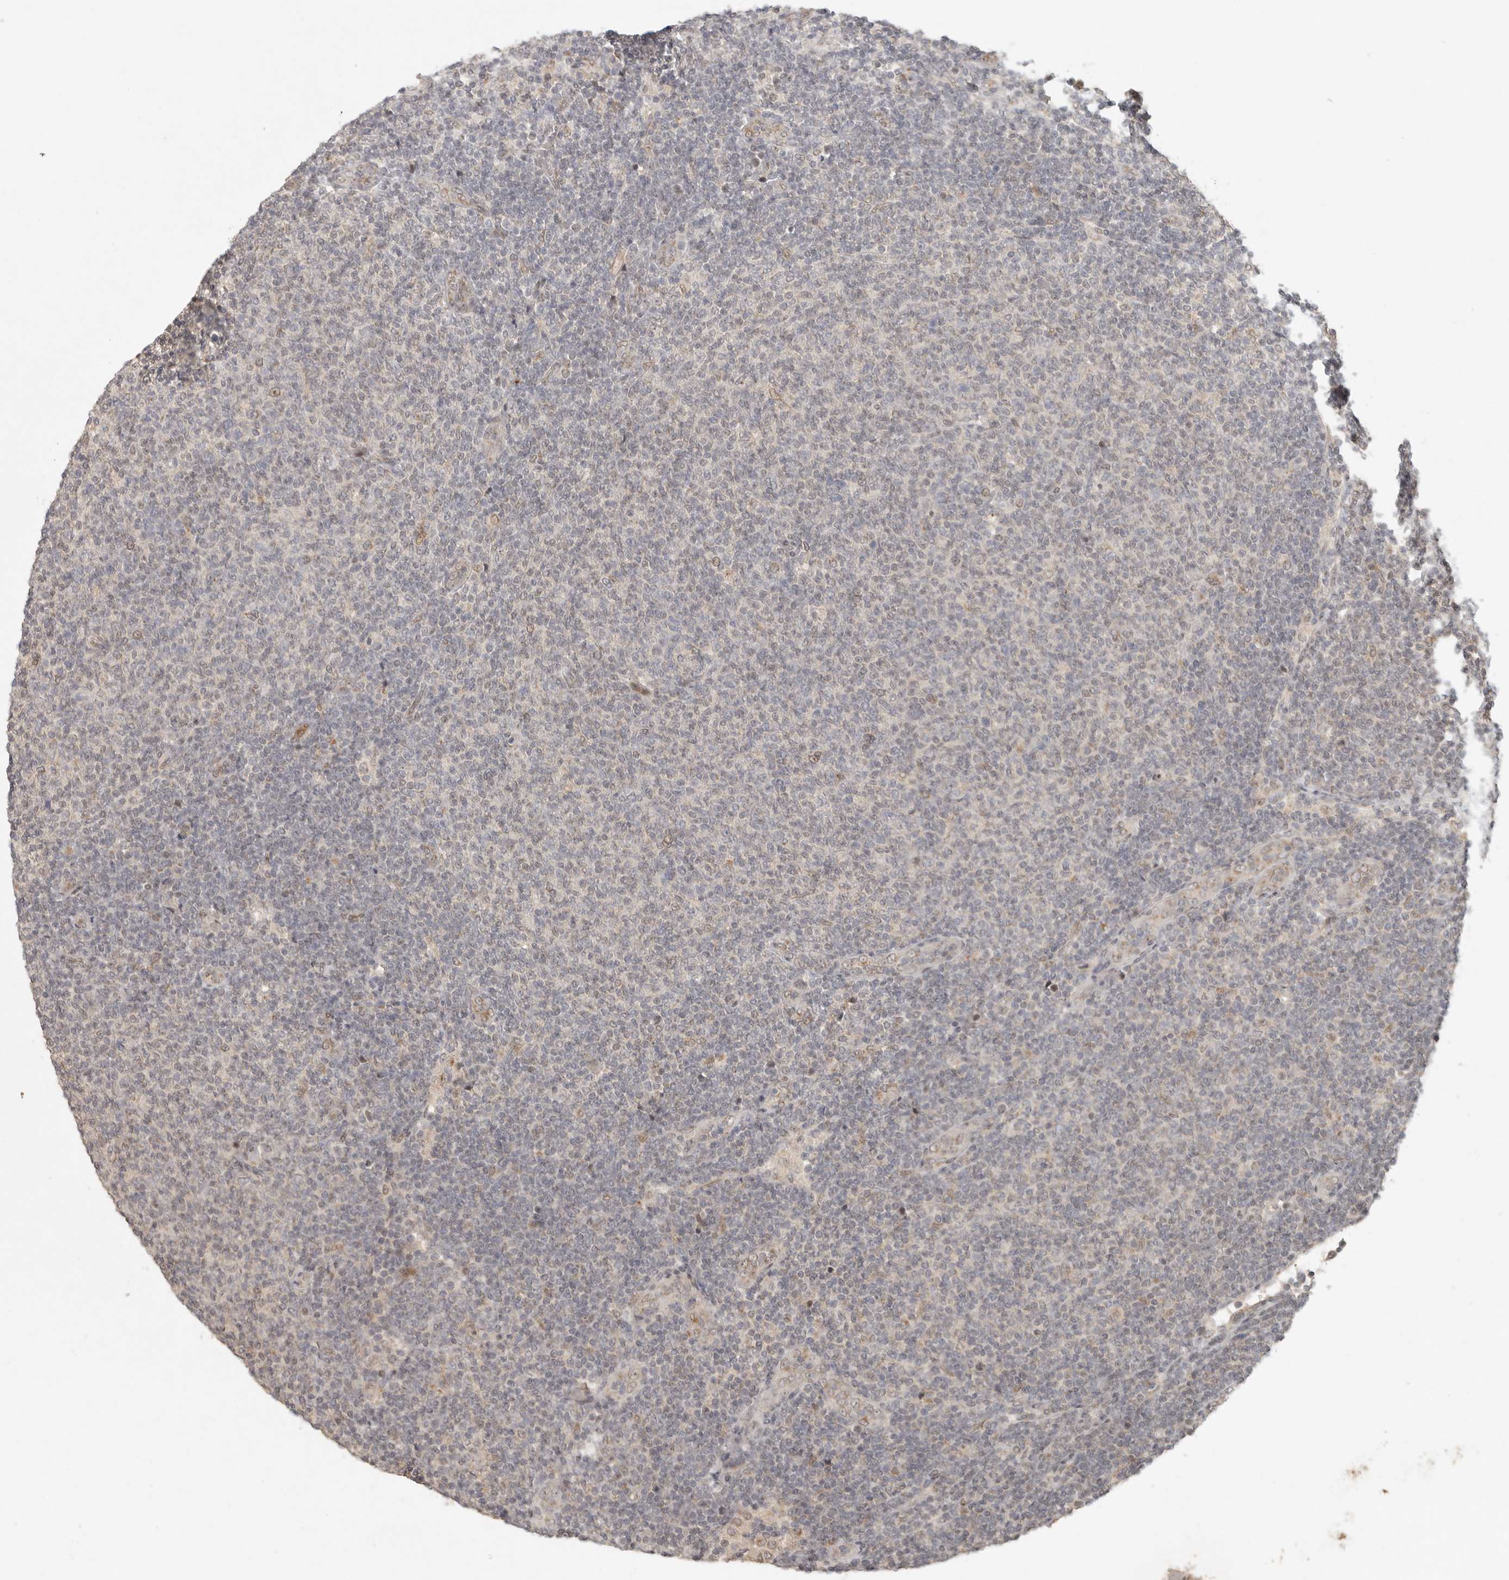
{"staining": {"intensity": "negative", "quantity": "none", "location": "none"}, "tissue": "lymphoma", "cell_type": "Tumor cells", "image_type": "cancer", "snomed": [{"axis": "morphology", "description": "Malignant lymphoma, non-Hodgkin's type, Low grade"}, {"axis": "topography", "description": "Lymph node"}], "caption": "Protein analysis of malignant lymphoma, non-Hodgkin's type (low-grade) shows no significant expression in tumor cells. (Brightfield microscopy of DAB (3,3'-diaminobenzidine) immunohistochemistry at high magnification).", "gene": "LRRC75A", "patient": {"sex": "male", "age": 66}}